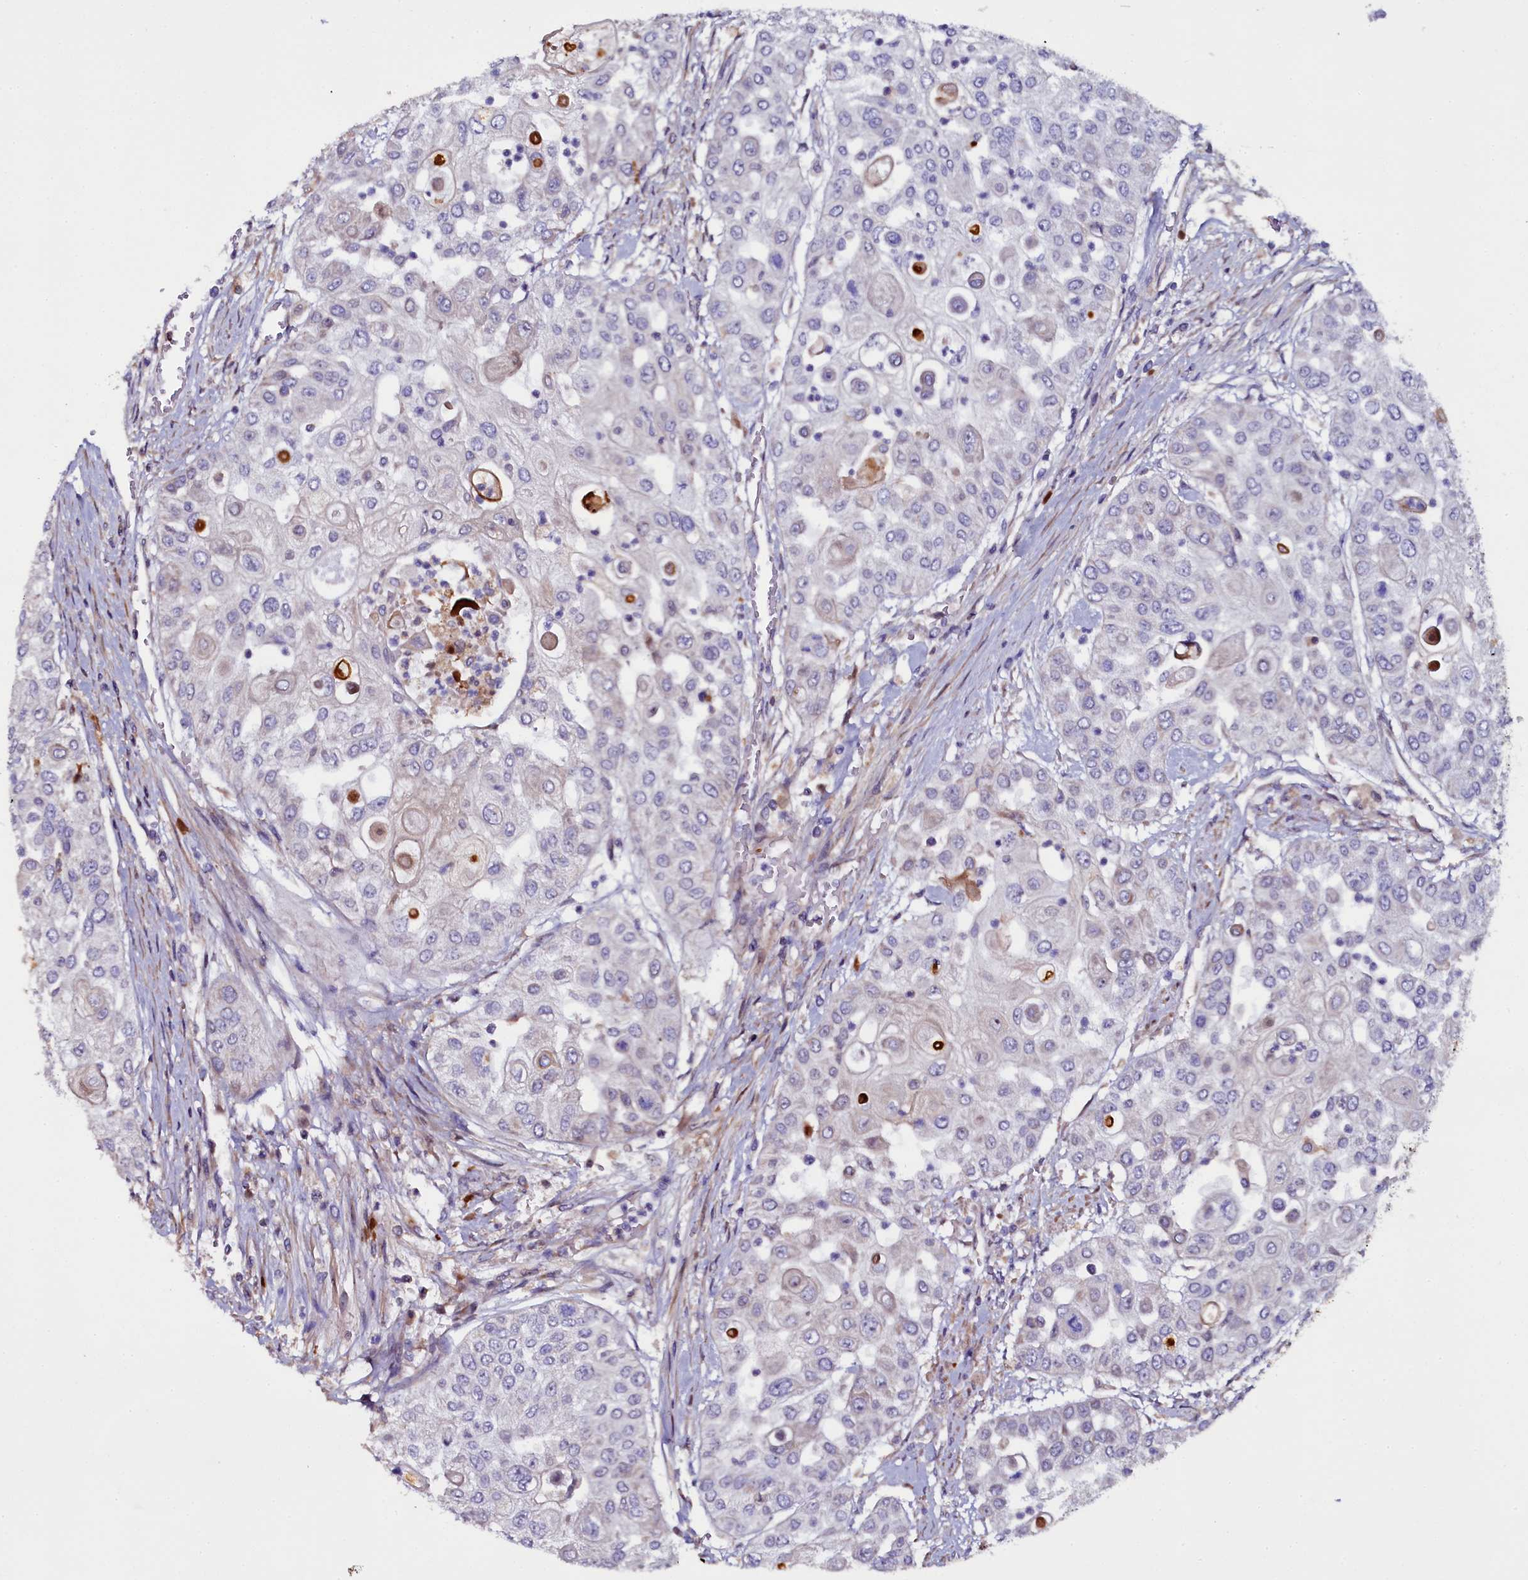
{"staining": {"intensity": "negative", "quantity": "none", "location": "none"}, "tissue": "urothelial cancer", "cell_type": "Tumor cells", "image_type": "cancer", "snomed": [{"axis": "morphology", "description": "Urothelial carcinoma, High grade"}, {"axis": "topography", "description": "Urinary bladder"}], "caption": "This is a micrograph of immunohistochemistry (IHC) staining of high-grade urothelial carcinoma, which shows no expression in tumor cells.", "gene": "NAA80", "patient": {"sex": "female", "age": 79}}